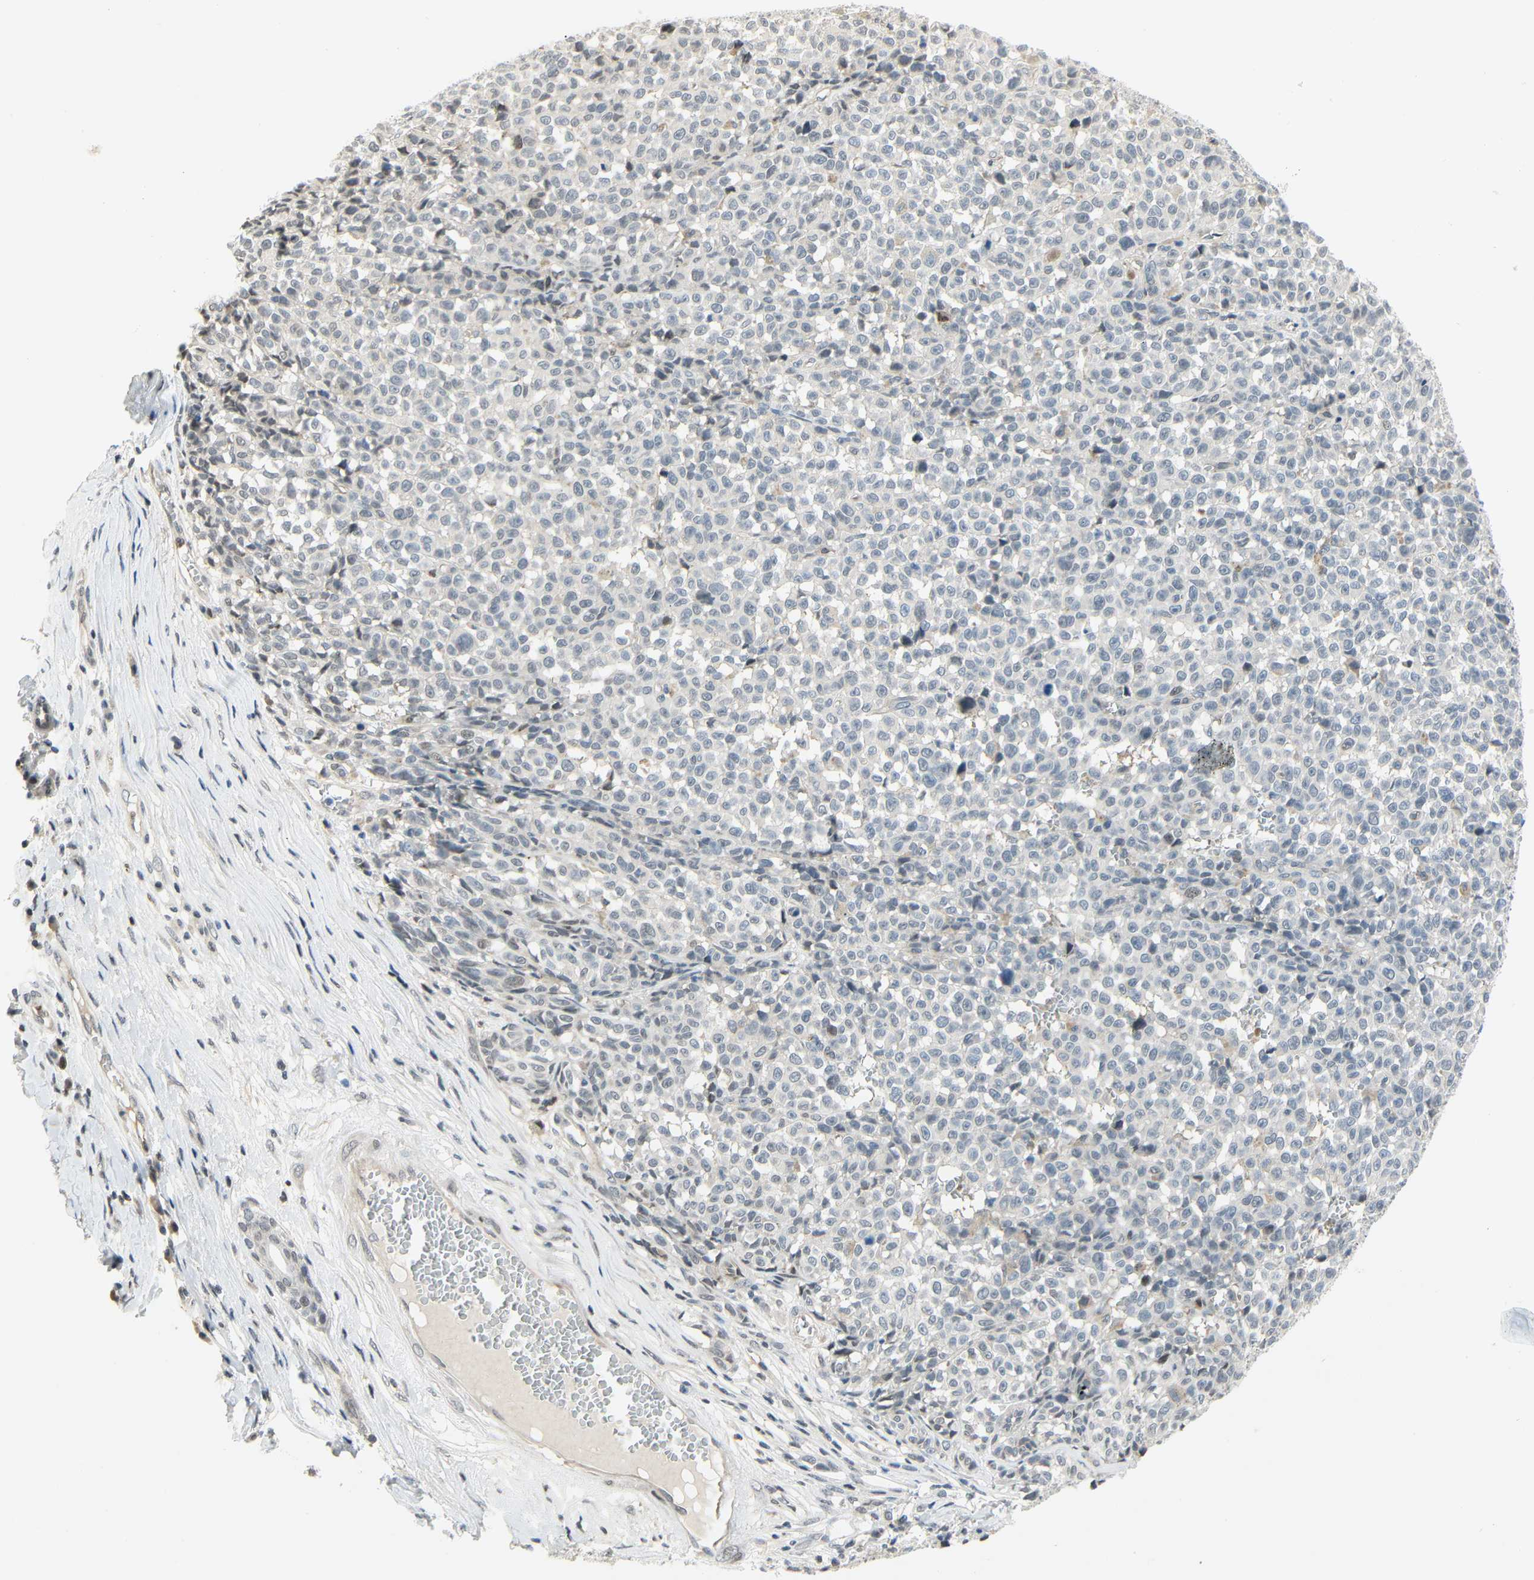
{"staining": {"intensity": "negative", "quantity": "none", "location": "none"}, "tissue": "melanoma", "cell_type": "Tumor cells", "image_type": "cancer", "snomed": [{"axis": "morphology", "description": "Malignant melanoma, NOS"}, {"axis": "topography", "description": "Skin"}], "caption": "Immunohistochemistry (IHC) image of melanoma stained for a protein (brown), which demonstrates no staining in tumor cells.", "gene": "IMPG2", "patient": {"sex": "female", "age": 82}}